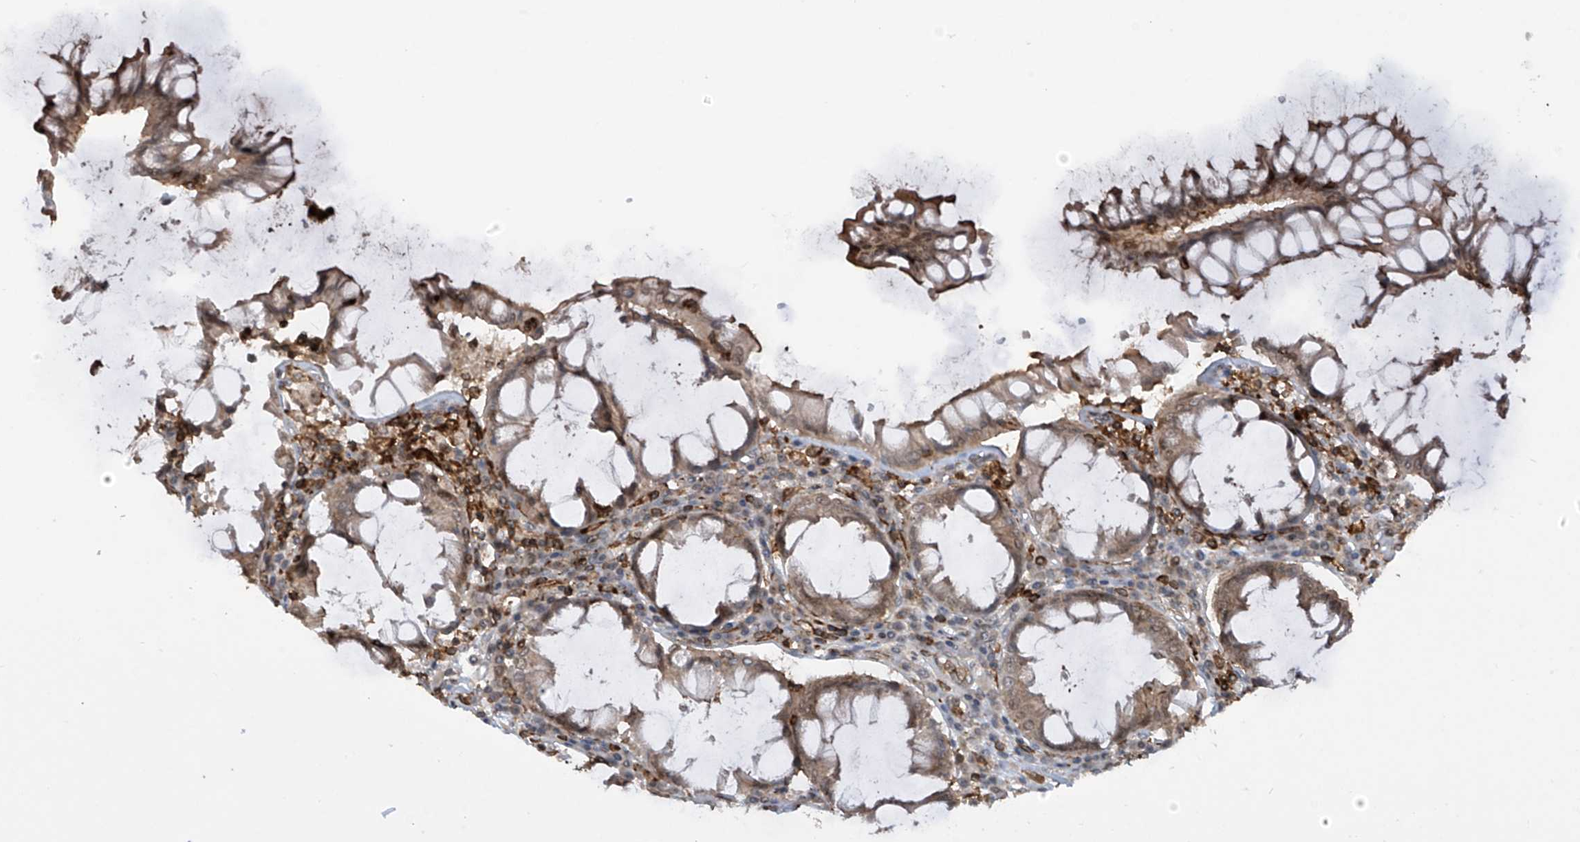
{"staining": {"intensity": "moderate", "quantity": "<25%", "location": "cytoplasmic/membranous"}, "tissue": "colorectal cancer", "cell_type": "Tumor cells", "image_type": "cancer", "snomed": [{"axis": "morphology", "description": "Adenocarcinoma, NOS"}, {"axis": "topography", "description": "Rectum"}], "caption": "Colorectal cancer stained with a brown dye demonstrates moderate cytoplasmic/membranous positive expression in approximately <25% of tumor cells.", "gene": "REPIN1", "patient": {"sex": "male", "age": 84}}